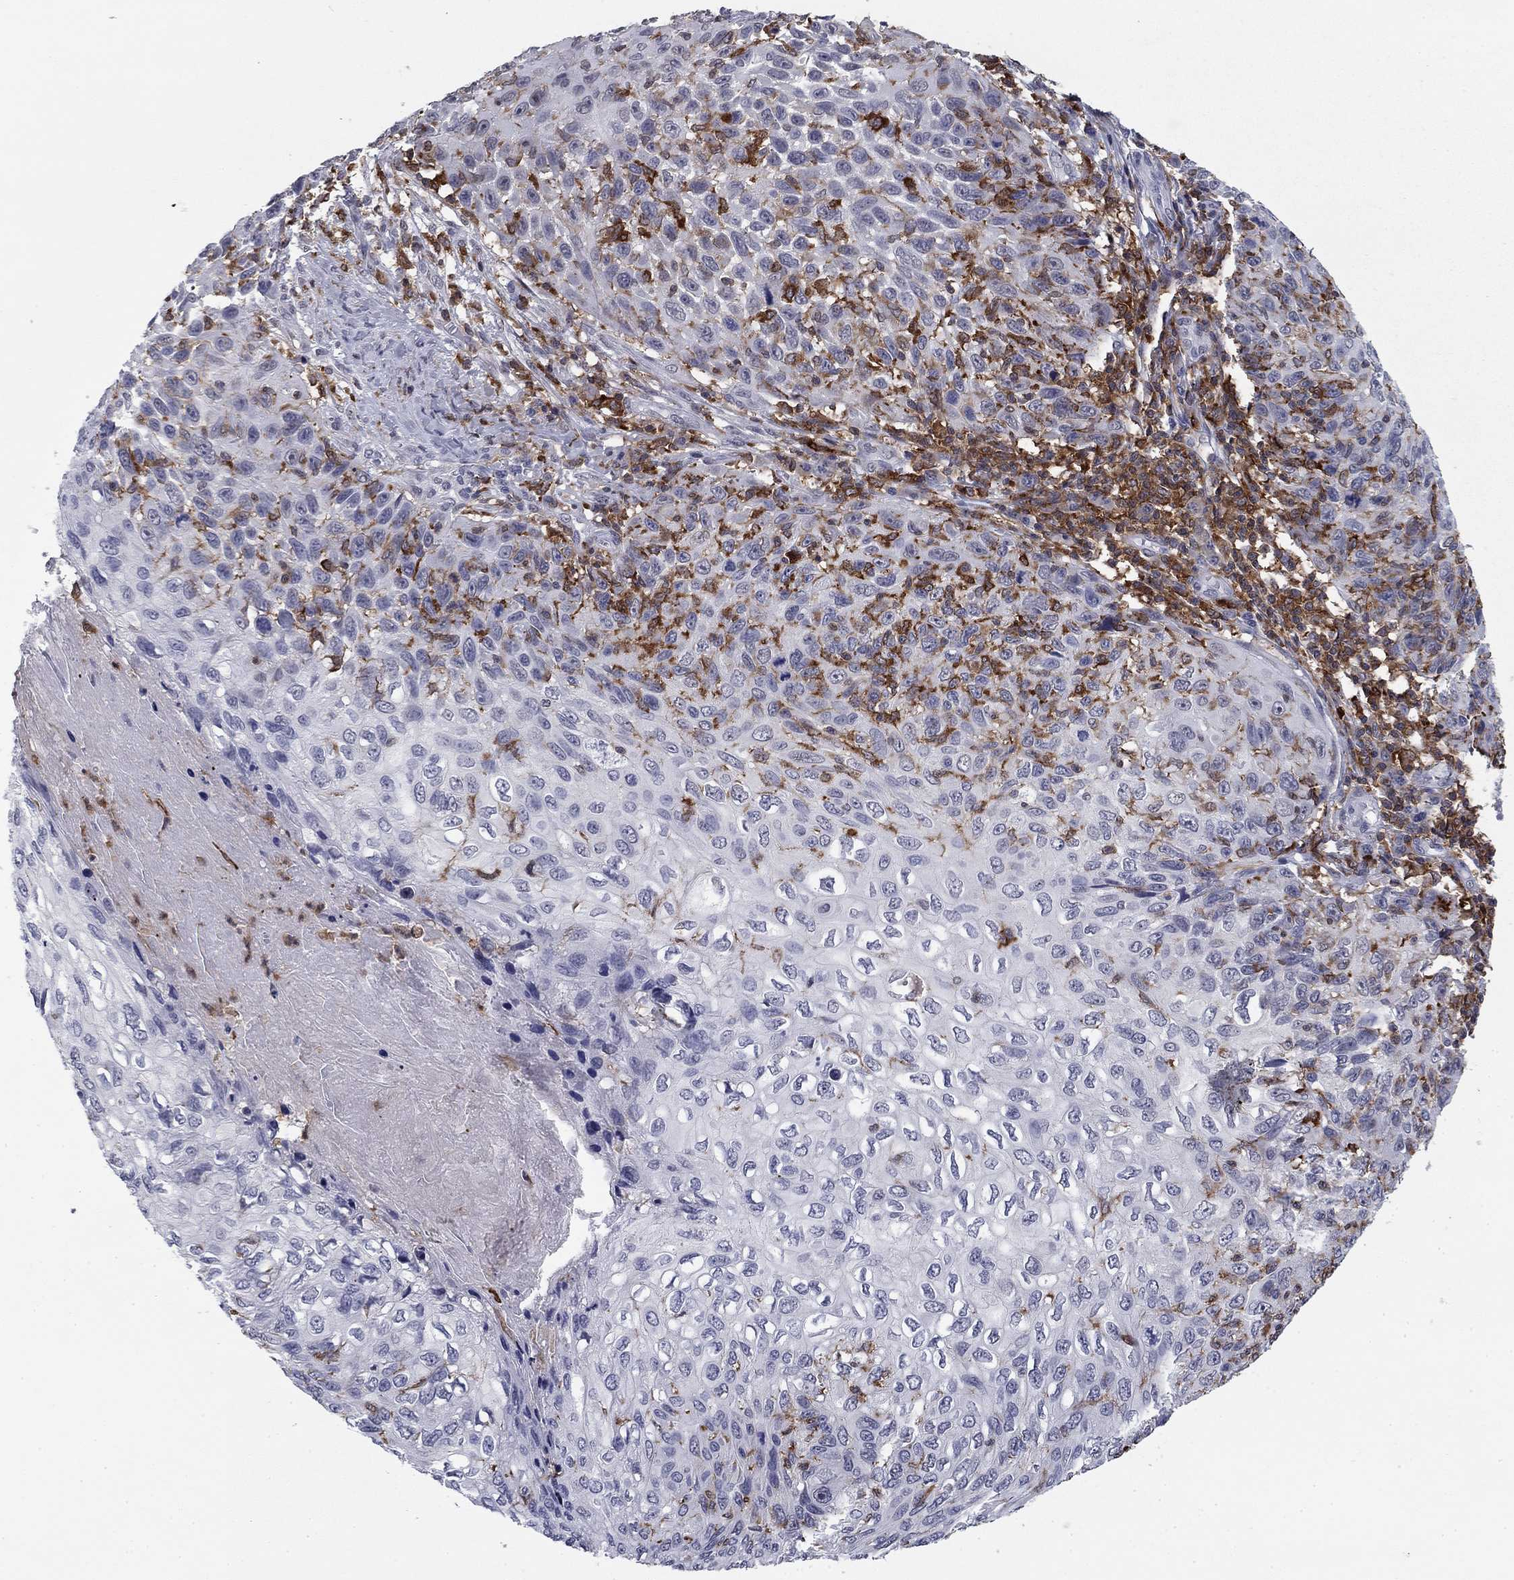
{"staining": {"intensity": "negative", "quantity": "none", "location": "none"}, "tissue": "skin cancer", "cell_type": "Tumor cells", "image_type": "cancer", "snomed": [{"axis": "morphology", "description": "Squamous cell carcinoma, NOS"}, {"axis": "topography", "description": "Skin"}], "caption": "Skin cancer (squamous cell carcinoma) was stained to show a protein in brown. There is no significant positivity in tumor cells.", "gene": "PLCB2", "patient": {"sex": "male", "age": 92}}